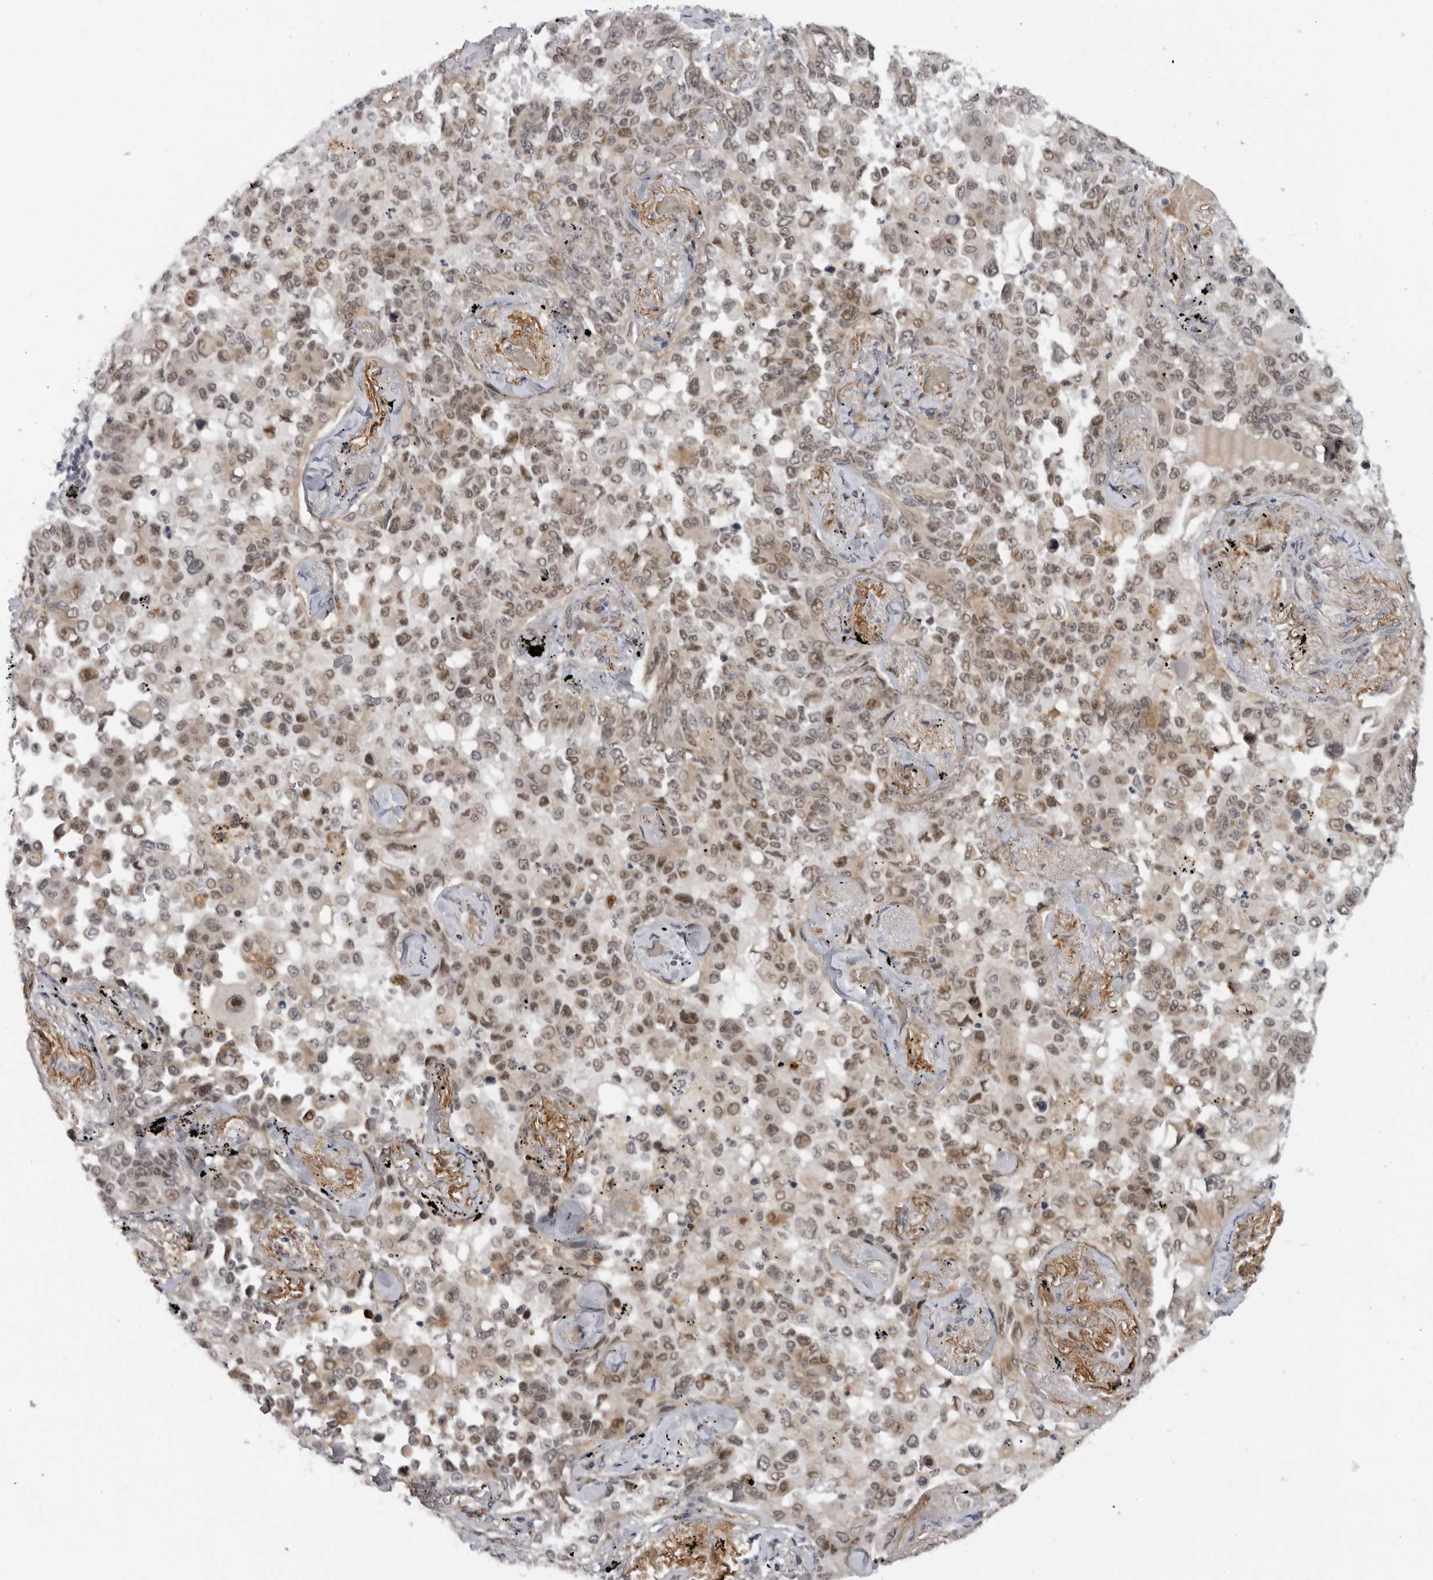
{"staining": {"intensity": "moderate", "quantity": ">75%", "location": "nuclear"}, "tissue": "lung cancer", "cell_type": "Tumor cells", "image_type": "cancer", "snomed": [{"axis": "morphology", "description": "Adenocarcinoma, NOS"}, {"axis": "topography", "description": "Lung"}], "caption": "Protein expression analysis of lung cancer demonstrates moderate nuclear expression in about >75% of tumor cells. (DAB (3,3'-diaminobenzidine) = brown stain, brightfield microscopy at high magnification).", "gene": "ALPK2", "patient": {"sex": "female", "age": 67}}